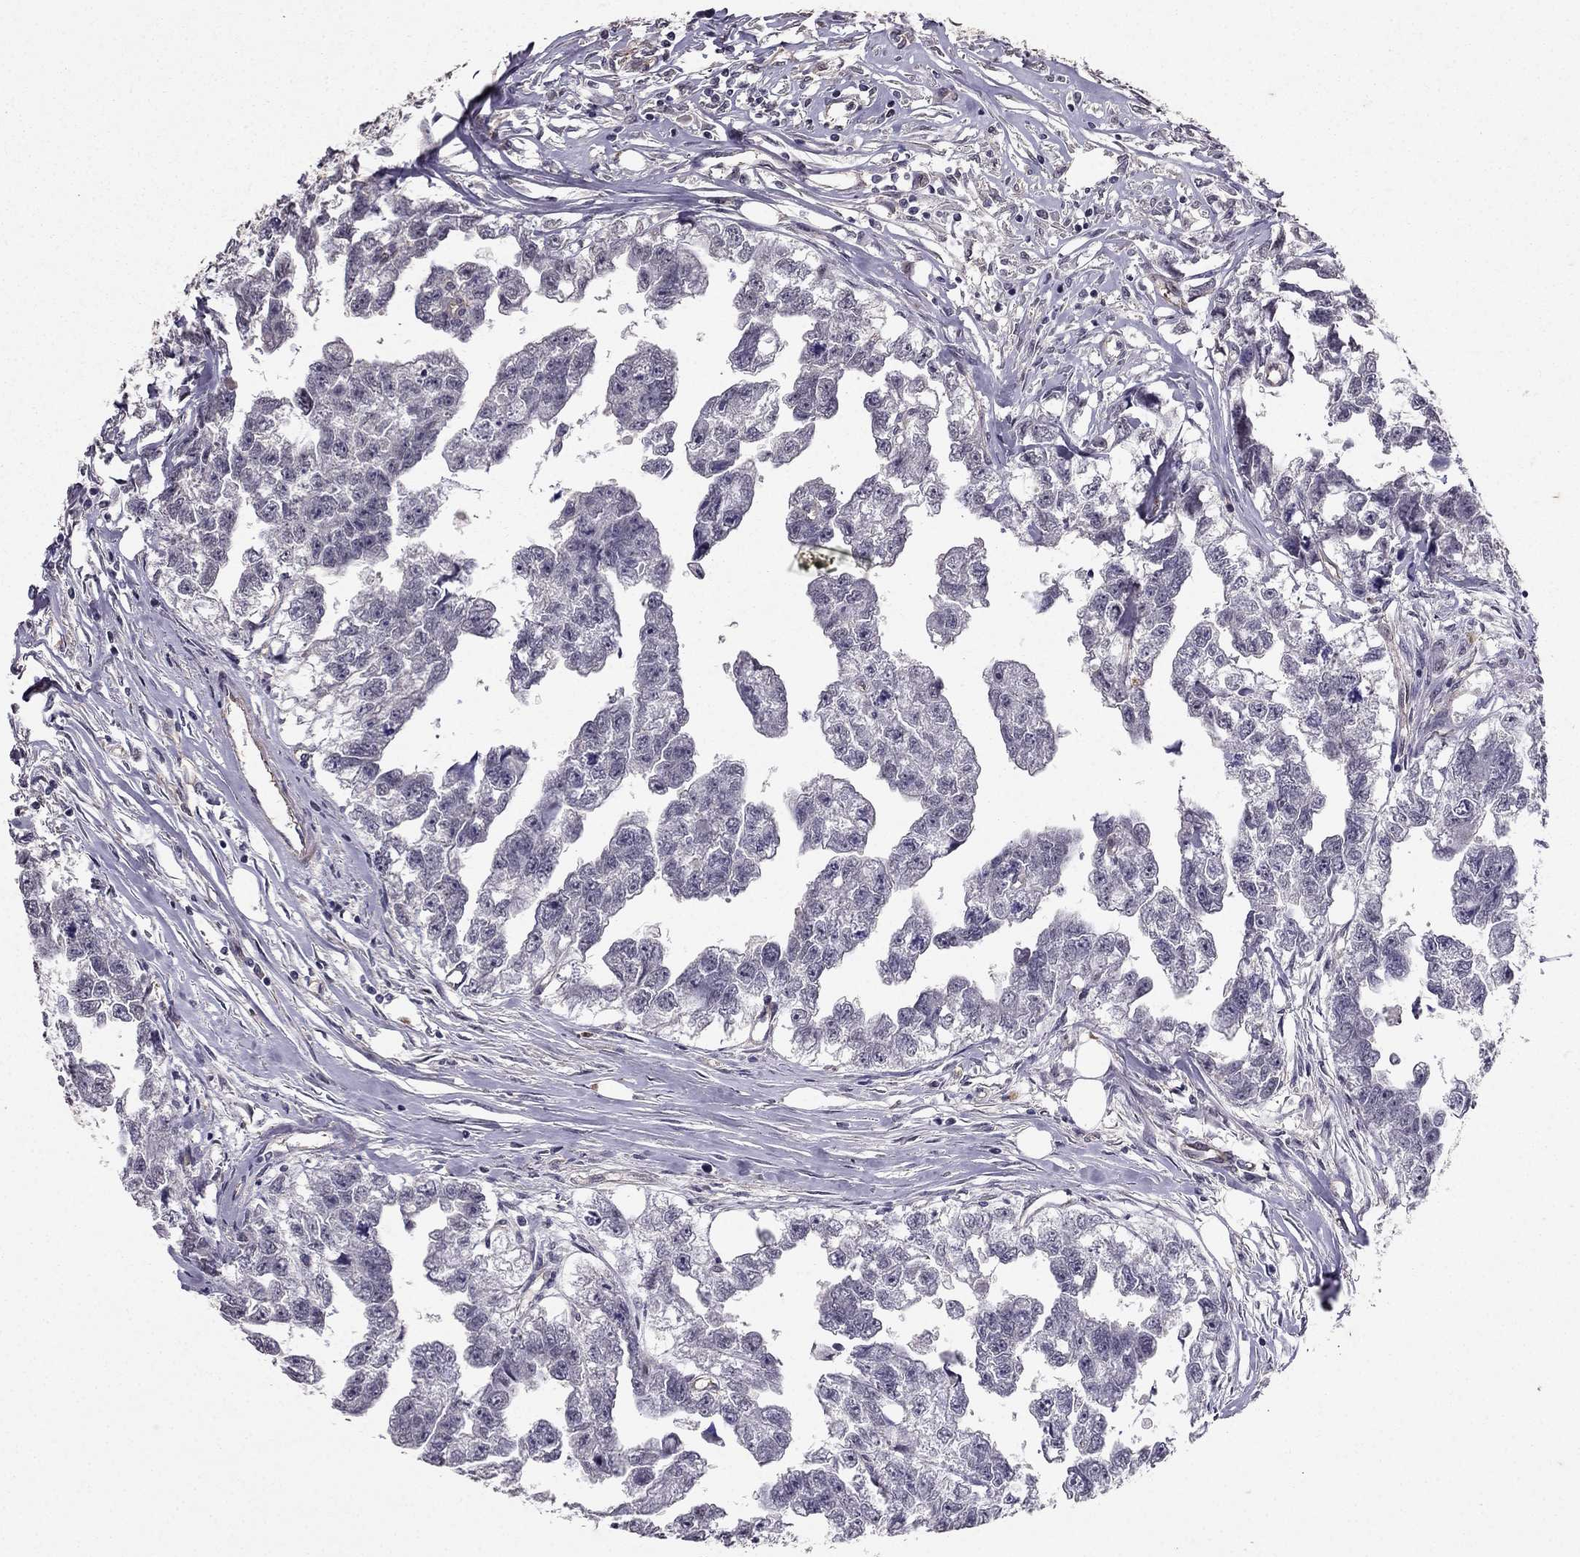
{"staining": {"intensity": "negative", "quantity": "none", "location": "none"}, "tissue": "testis cancer", "cell_type": "Tumor cells", "image_type": "cancer", "snomed": [{"axis": "morphology", "description": "Carcinoma, Embryonal, NOS"}, {"axis": "morphology", "description": "Teratoma, malignant, NOS"}, {"axis": "topography", "description": "Testis"}], "caption": "DAB (3,3'-diaminobenzidine) immunohistochemical staining of testis teratoma (malignant) shows no significant positivity in tumor cells.", "gene": "RASIP1", "patient": {"sex": "male", "age": 44}}